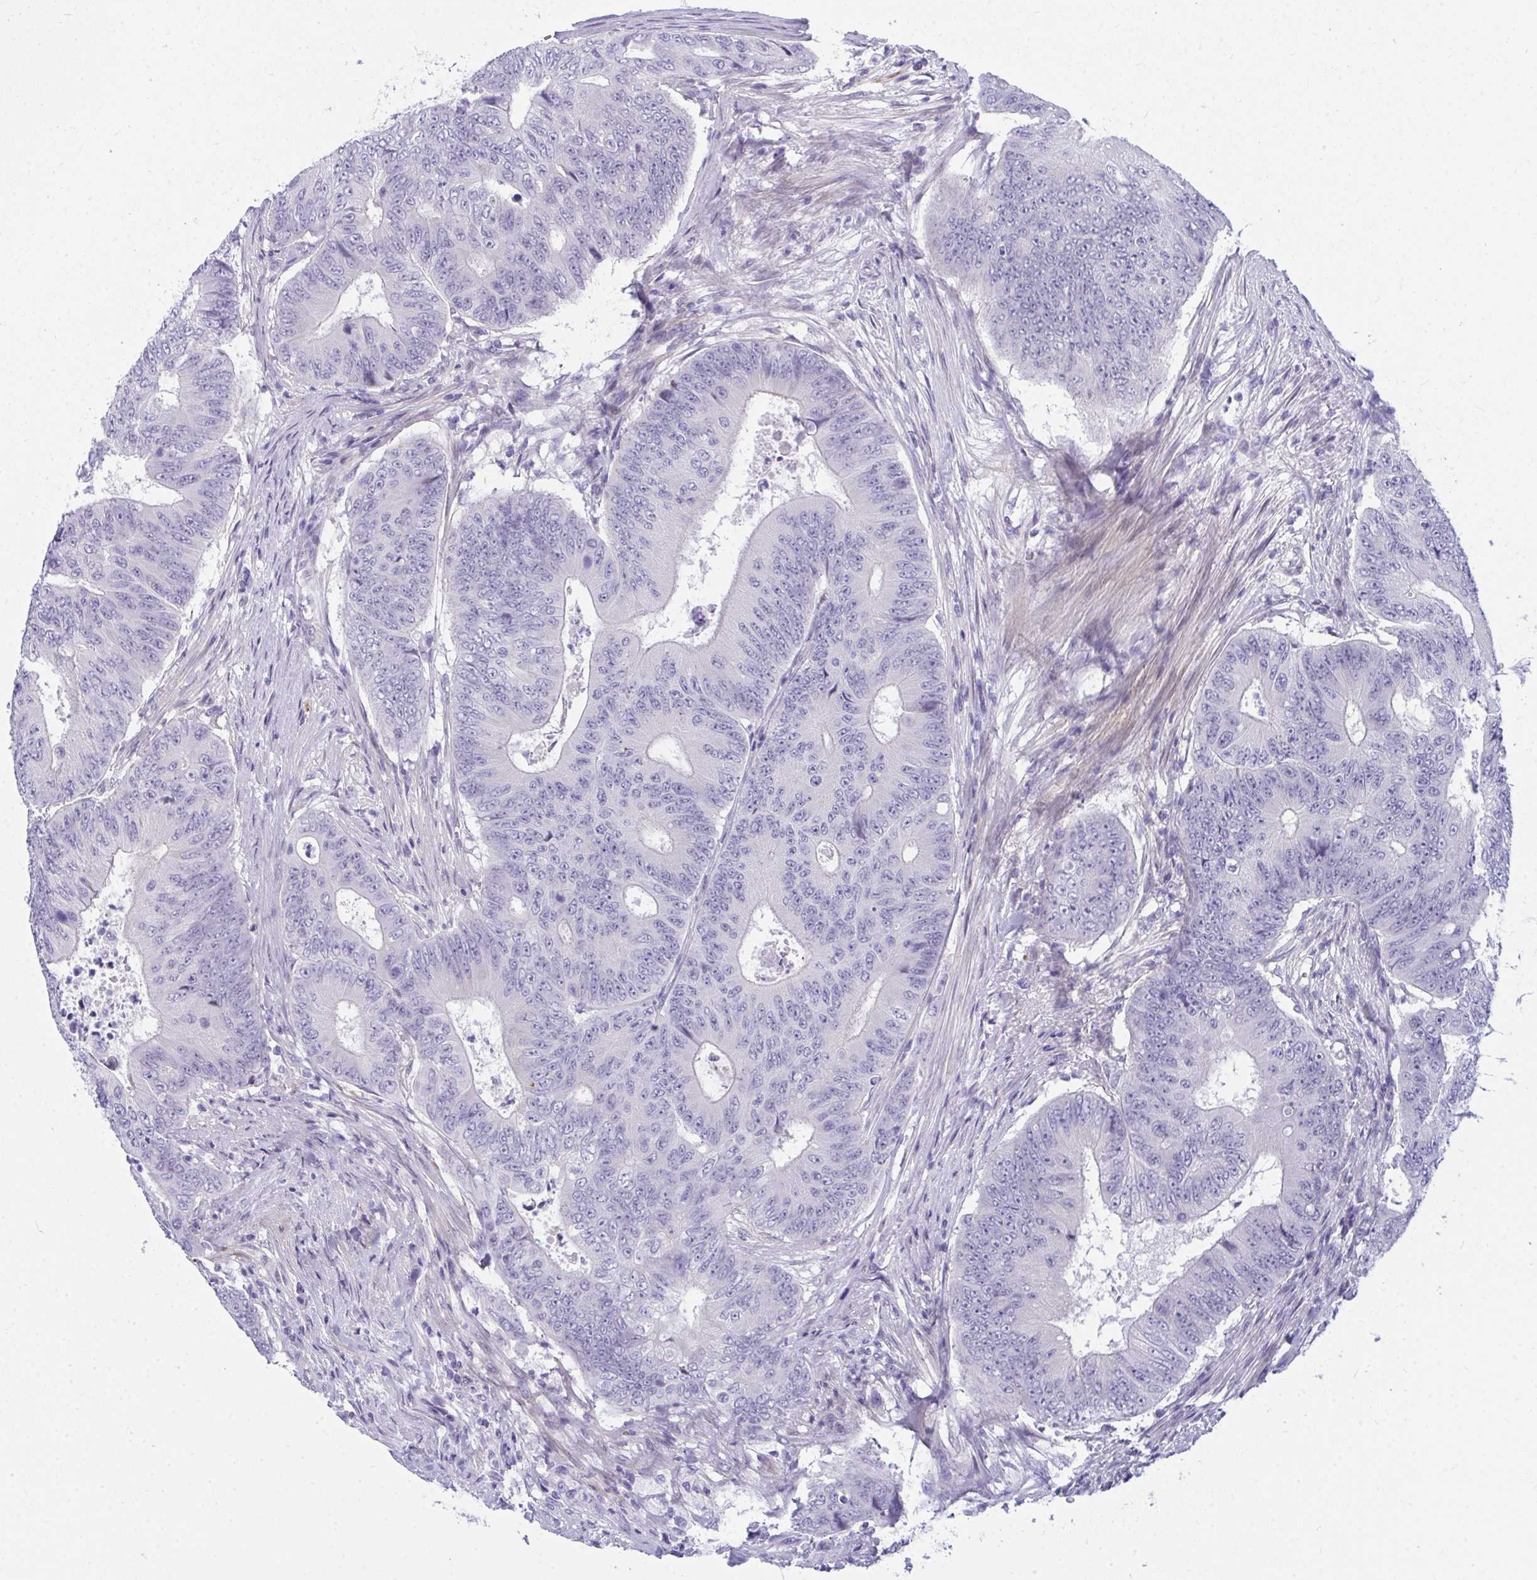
{"staining": {"intensity": "negative", "quantity": "none", "location": "none"}, "tissue": "colorectal cancer", "cell_type": "Tumor cells", "image_type": "cancer", "snomed": [{"axis": "morphology", "description": "Adenocarcinoma, NOS"}, {"axis": "topography", "description": "Colon"}], "caption": "Human colorectal cancer stained for a protein using immunohistochemistry (IHC) shows no staining in tumor cells.", "gene": "TSBP1", "patient": {"sex": "female", "age": 48}}